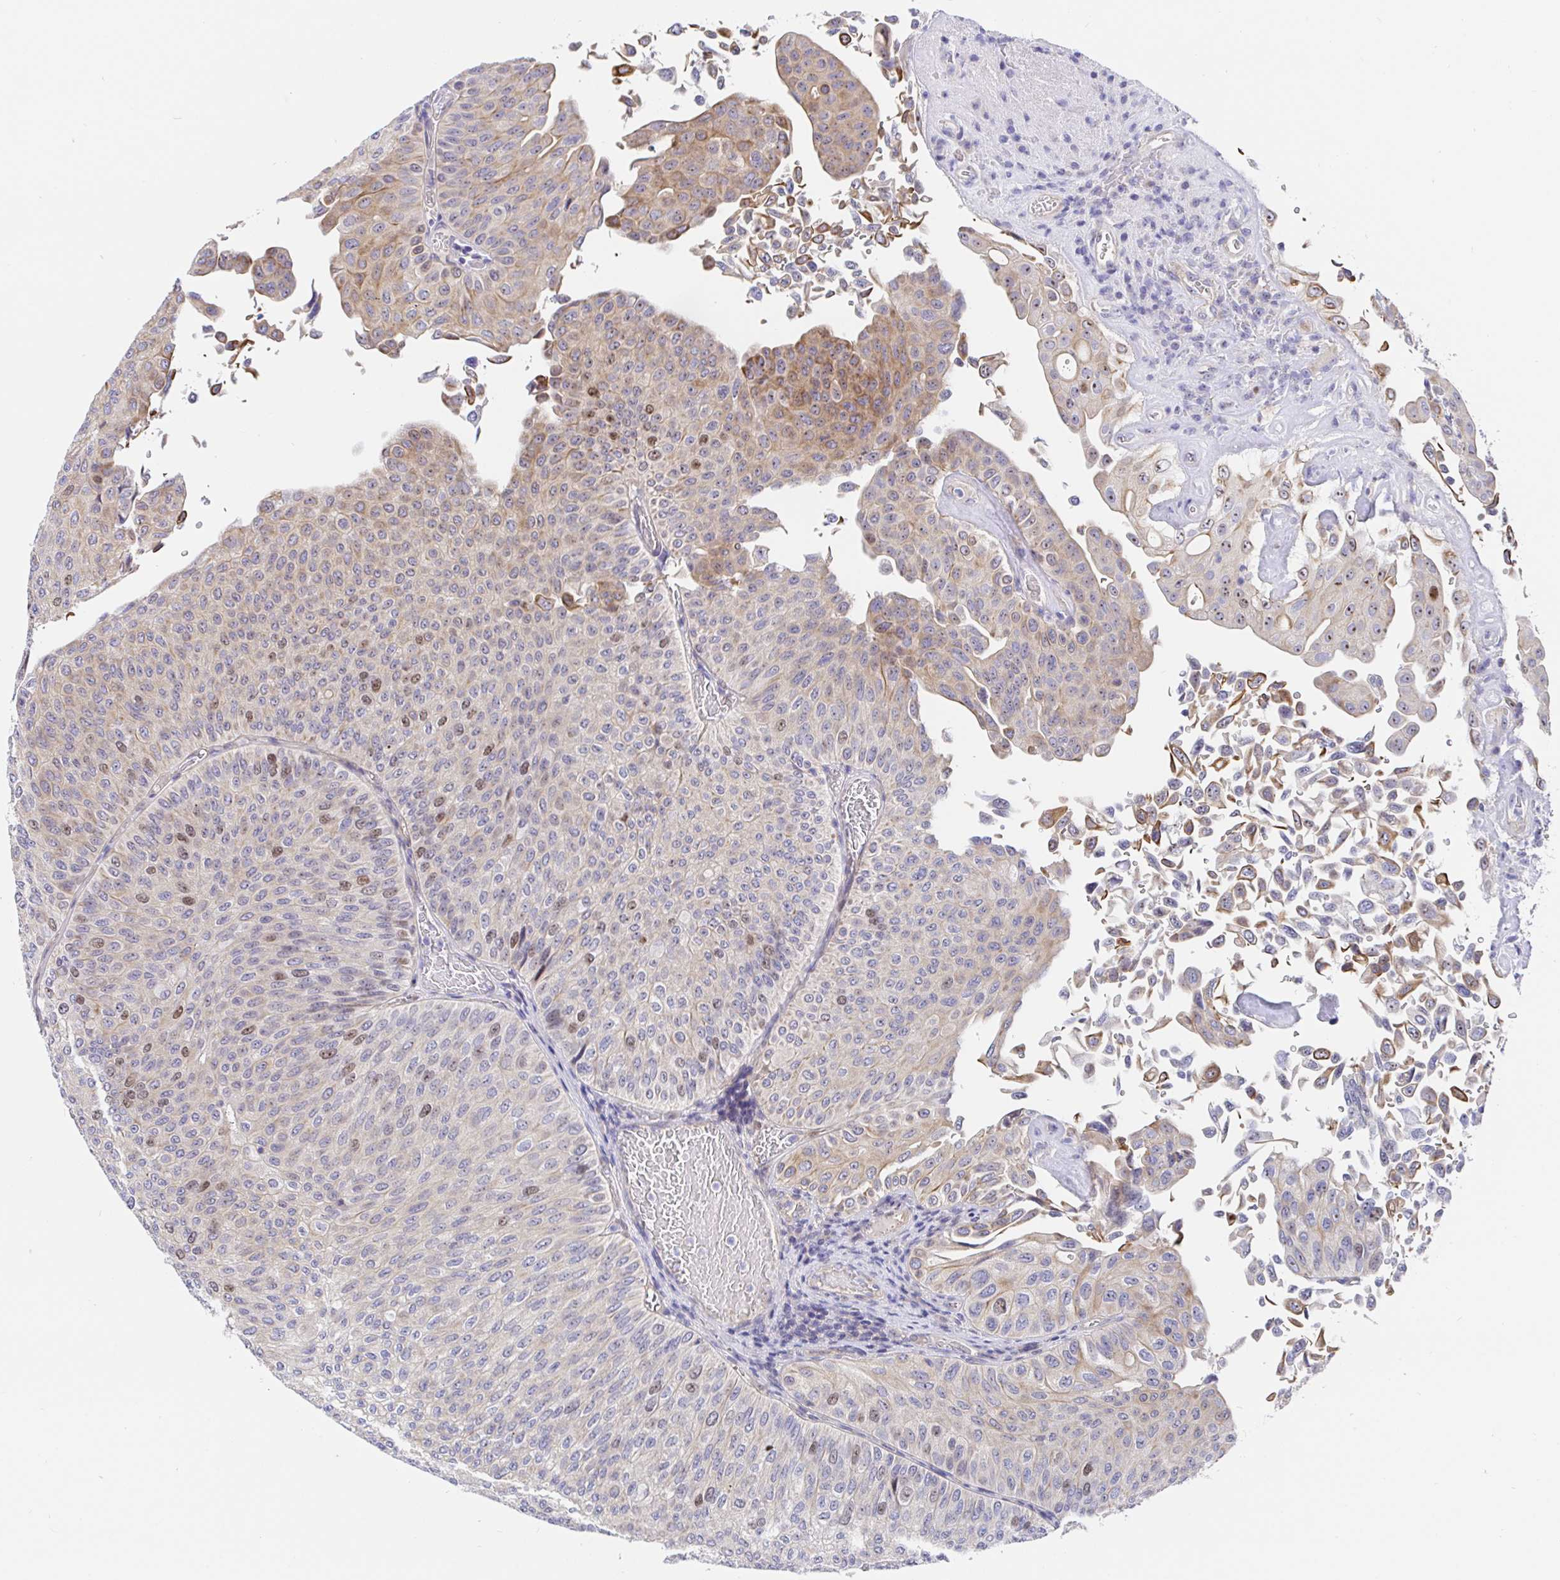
{"staining": {"intensity": "moderate", "quantity": "<25%", "location": "cytoplasmic/membranous,nuclear"}, "tissue": "urothelial cancer", "cell_type": "Tumor cells", "image_type": "cancer", "snomed": [{"axis": "morphology", "description": "Urothelial carcinoma, NOS"}, {"axis": "topography", "description": "Urinary bladder"}], "caption": "Immunohistochemistry (IHC) image of neoplastic tissue: urothelial cancer stained using immunohistochemistry (IHC) displays low levels of moderate protein expression localized specifically in the cytoplasmic/membranous and nuclear of tumor cells, appearing as a cytoplasmic/membranous and nuclear brown color.", "gene": "TIMELESS", "patient": {"sex": "male", "age": 59}}